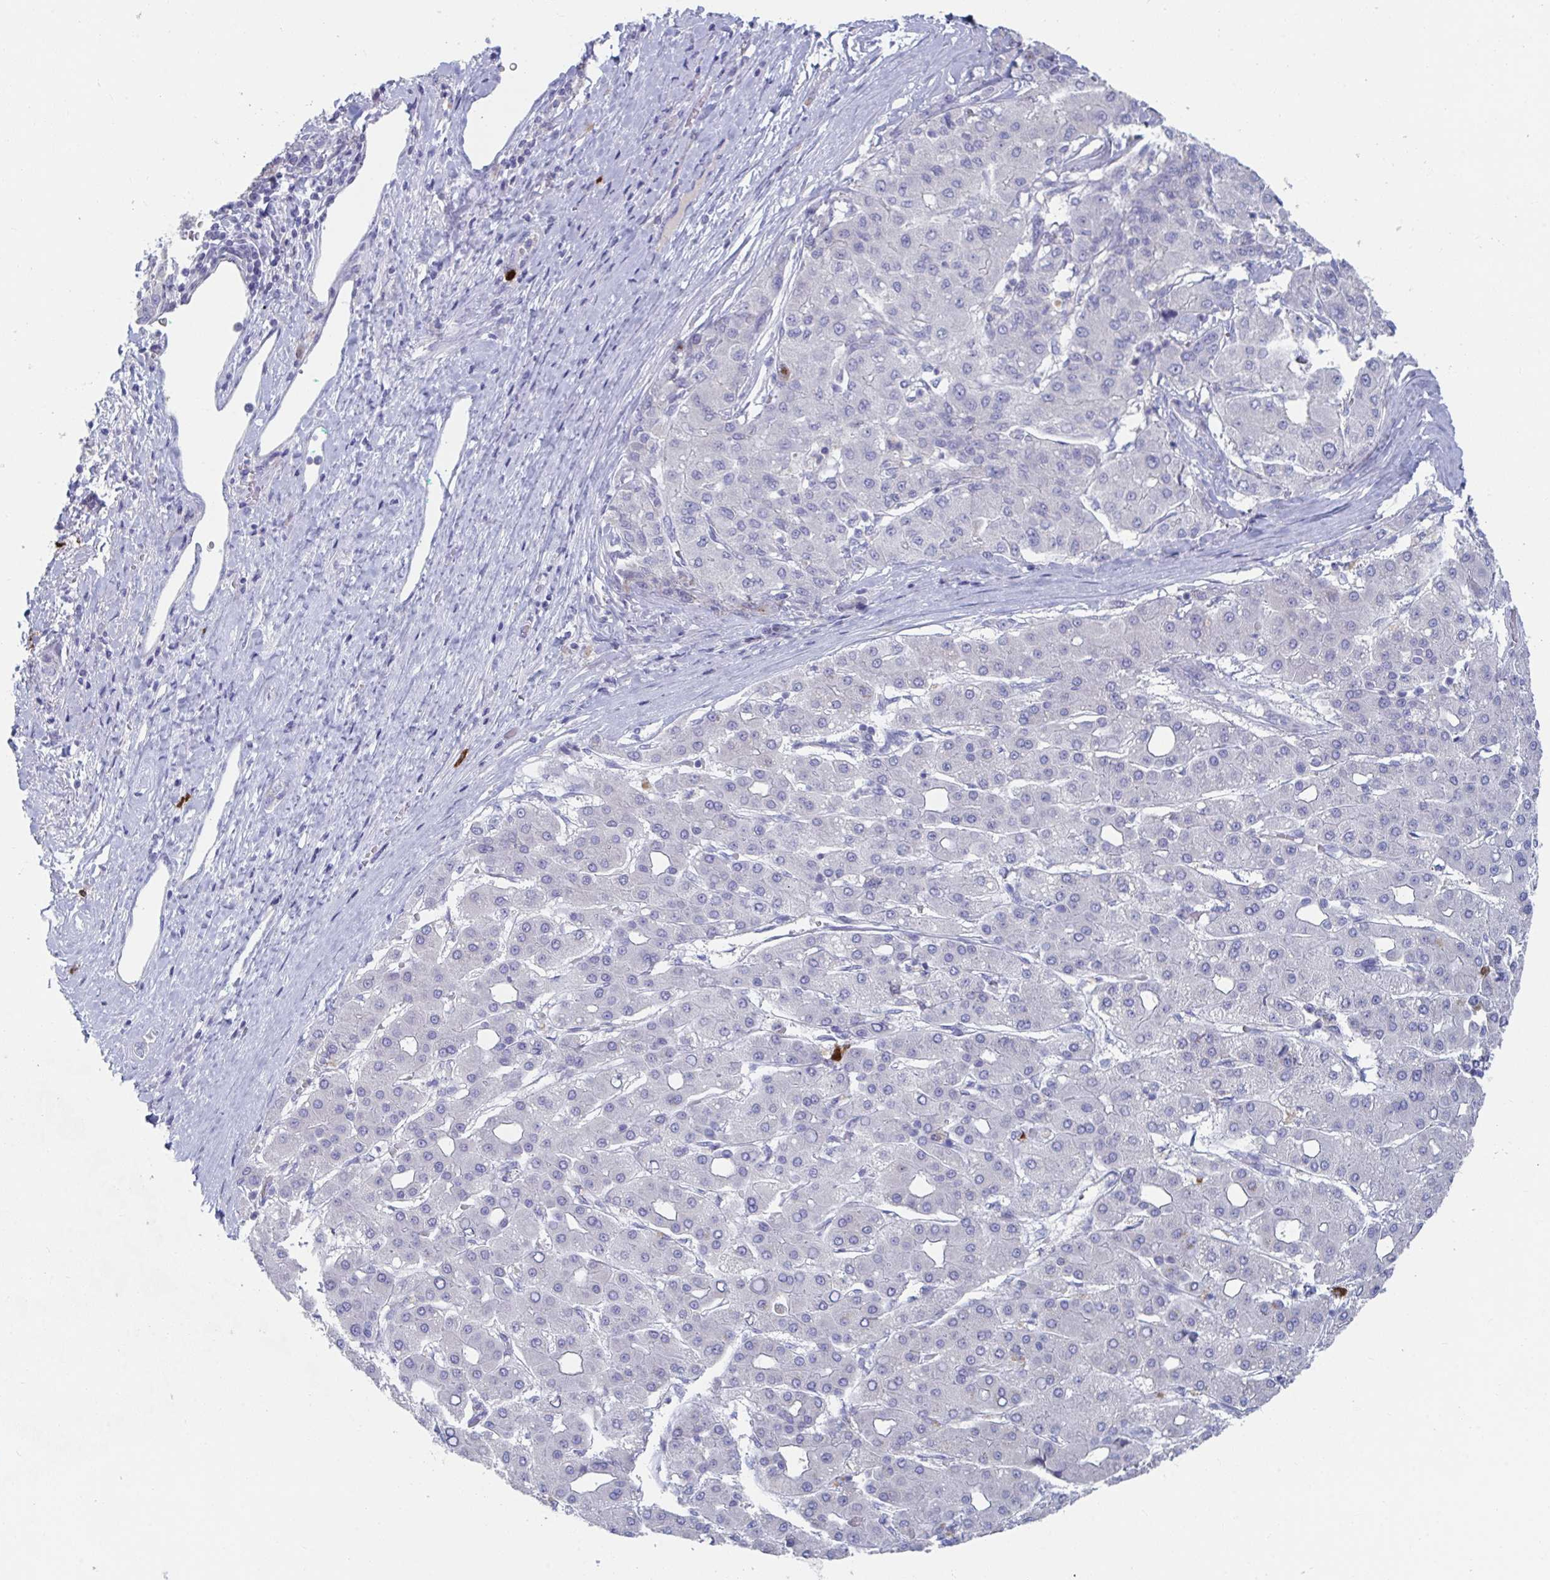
{"staining": {"intensity": "negative", "quantity": "none", "location": "none"}, "tissue": "liver cancer", "cell_type": "Tumor cells", "image_type": "cancer", "snomed": [{"axis": "morphology", "description": "Carcinoma, Hepatocellular, NOS"}, {"axis": "topography", "description": "Liver"}], "caption": "An immunohistochemistry (IHC) histopathology image of liver cancer (hepatocellular carcinoma) is shown. There is no staining in tumor cells of liver cancer (hepatocellular carcinoma).", "gene": "KCNK5", "patient": {"sex": "male", "age": 65}}